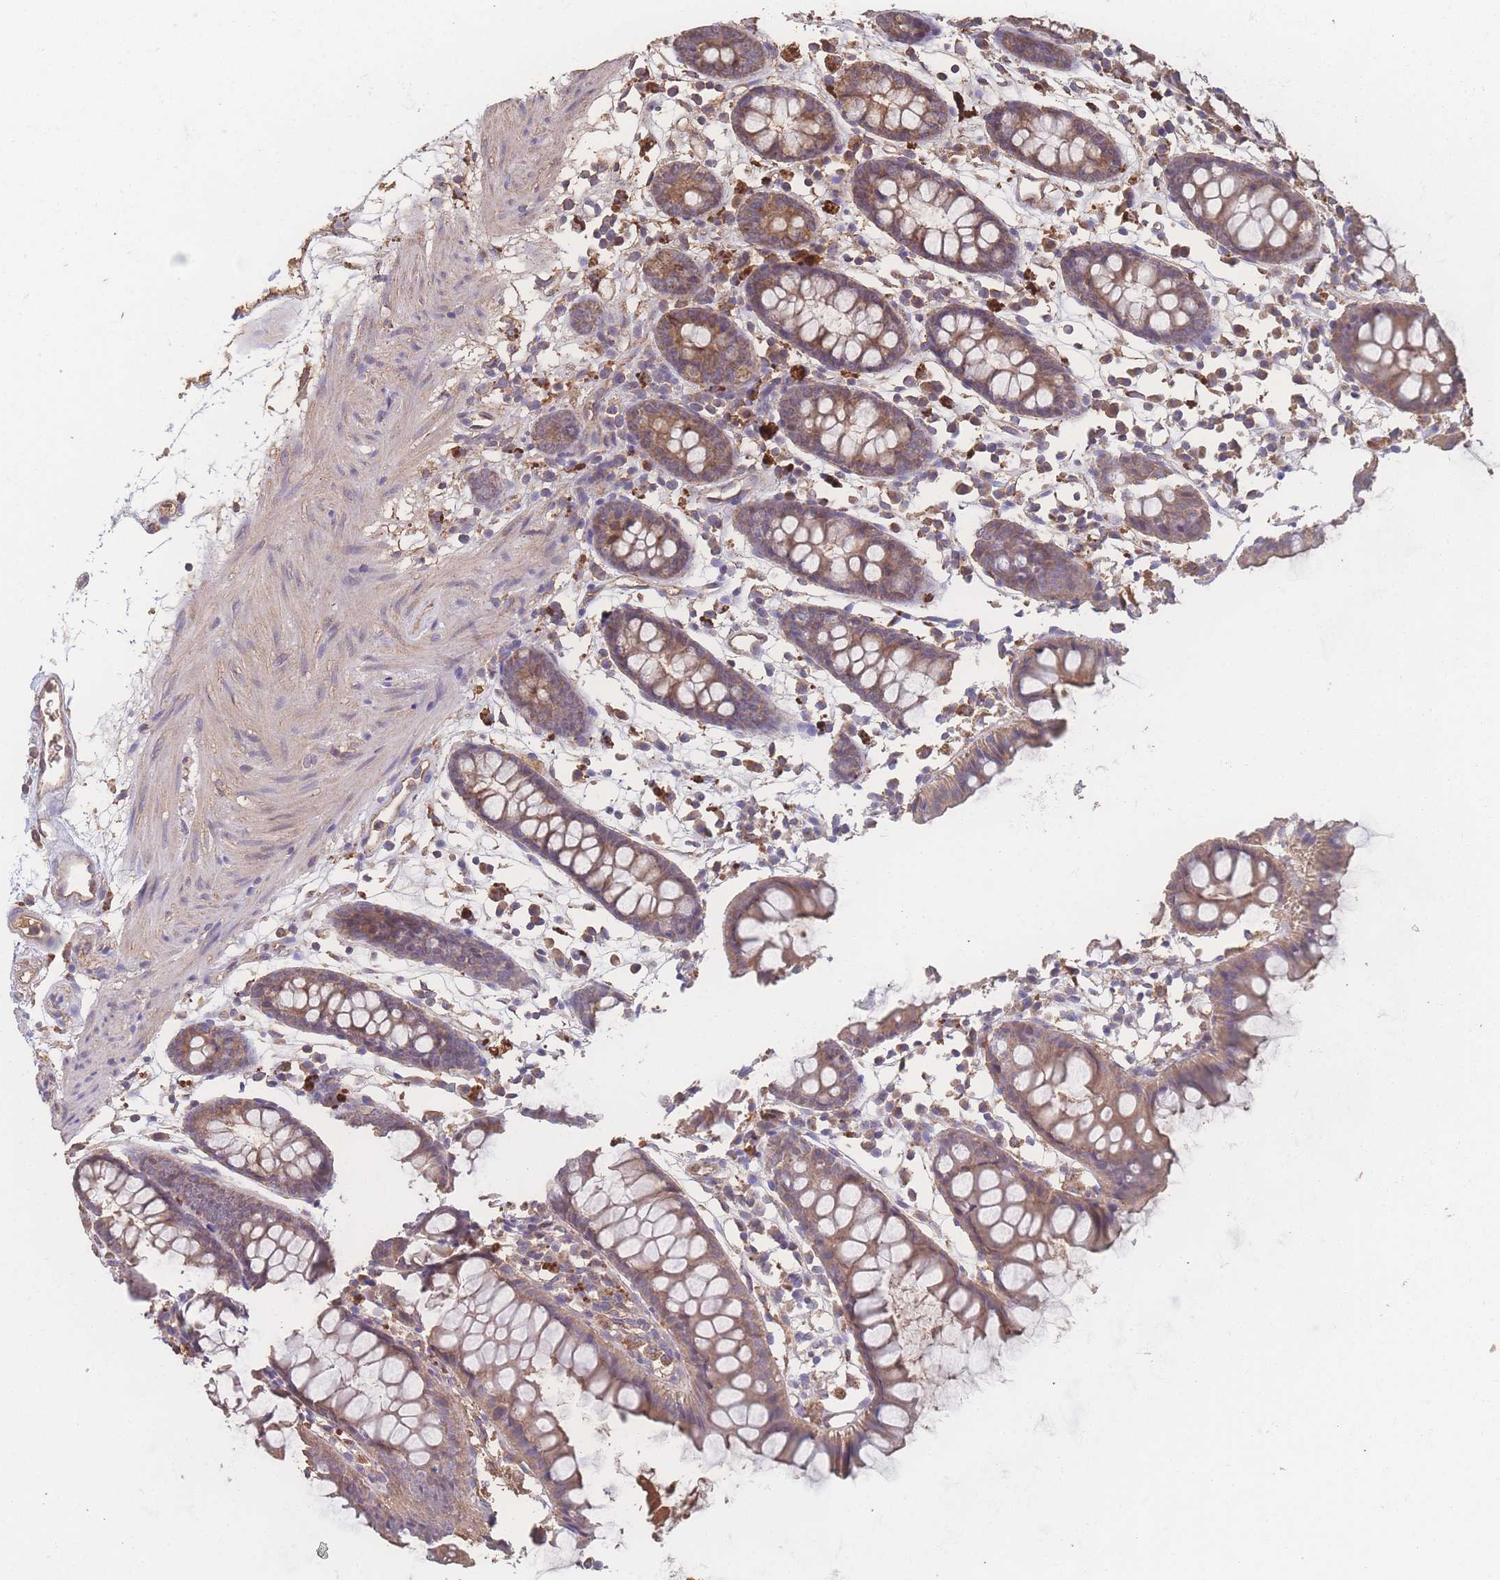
{"staining": {"intensity": "moderate", "quantity": ">75%", "location": "cytoplasmic/membranous"}, "tissue": "colon", "cell_type": "Endothelial cells", "image_type": "normal", "snomed": [{"axis": "morphology", "description": "Normal tissue, NOS"}, {"axis": "topography", "description": "Colon"}], "caption": "Protein expression analysis of unremarkable colon displays moderate cytoplasmic/membranous positivity in about >75% of endothelial cells. (IHC, brightfield microscopy, high magnification).", "gene": "ATXN10", "patient": {"sex": "female", "age": 84}}